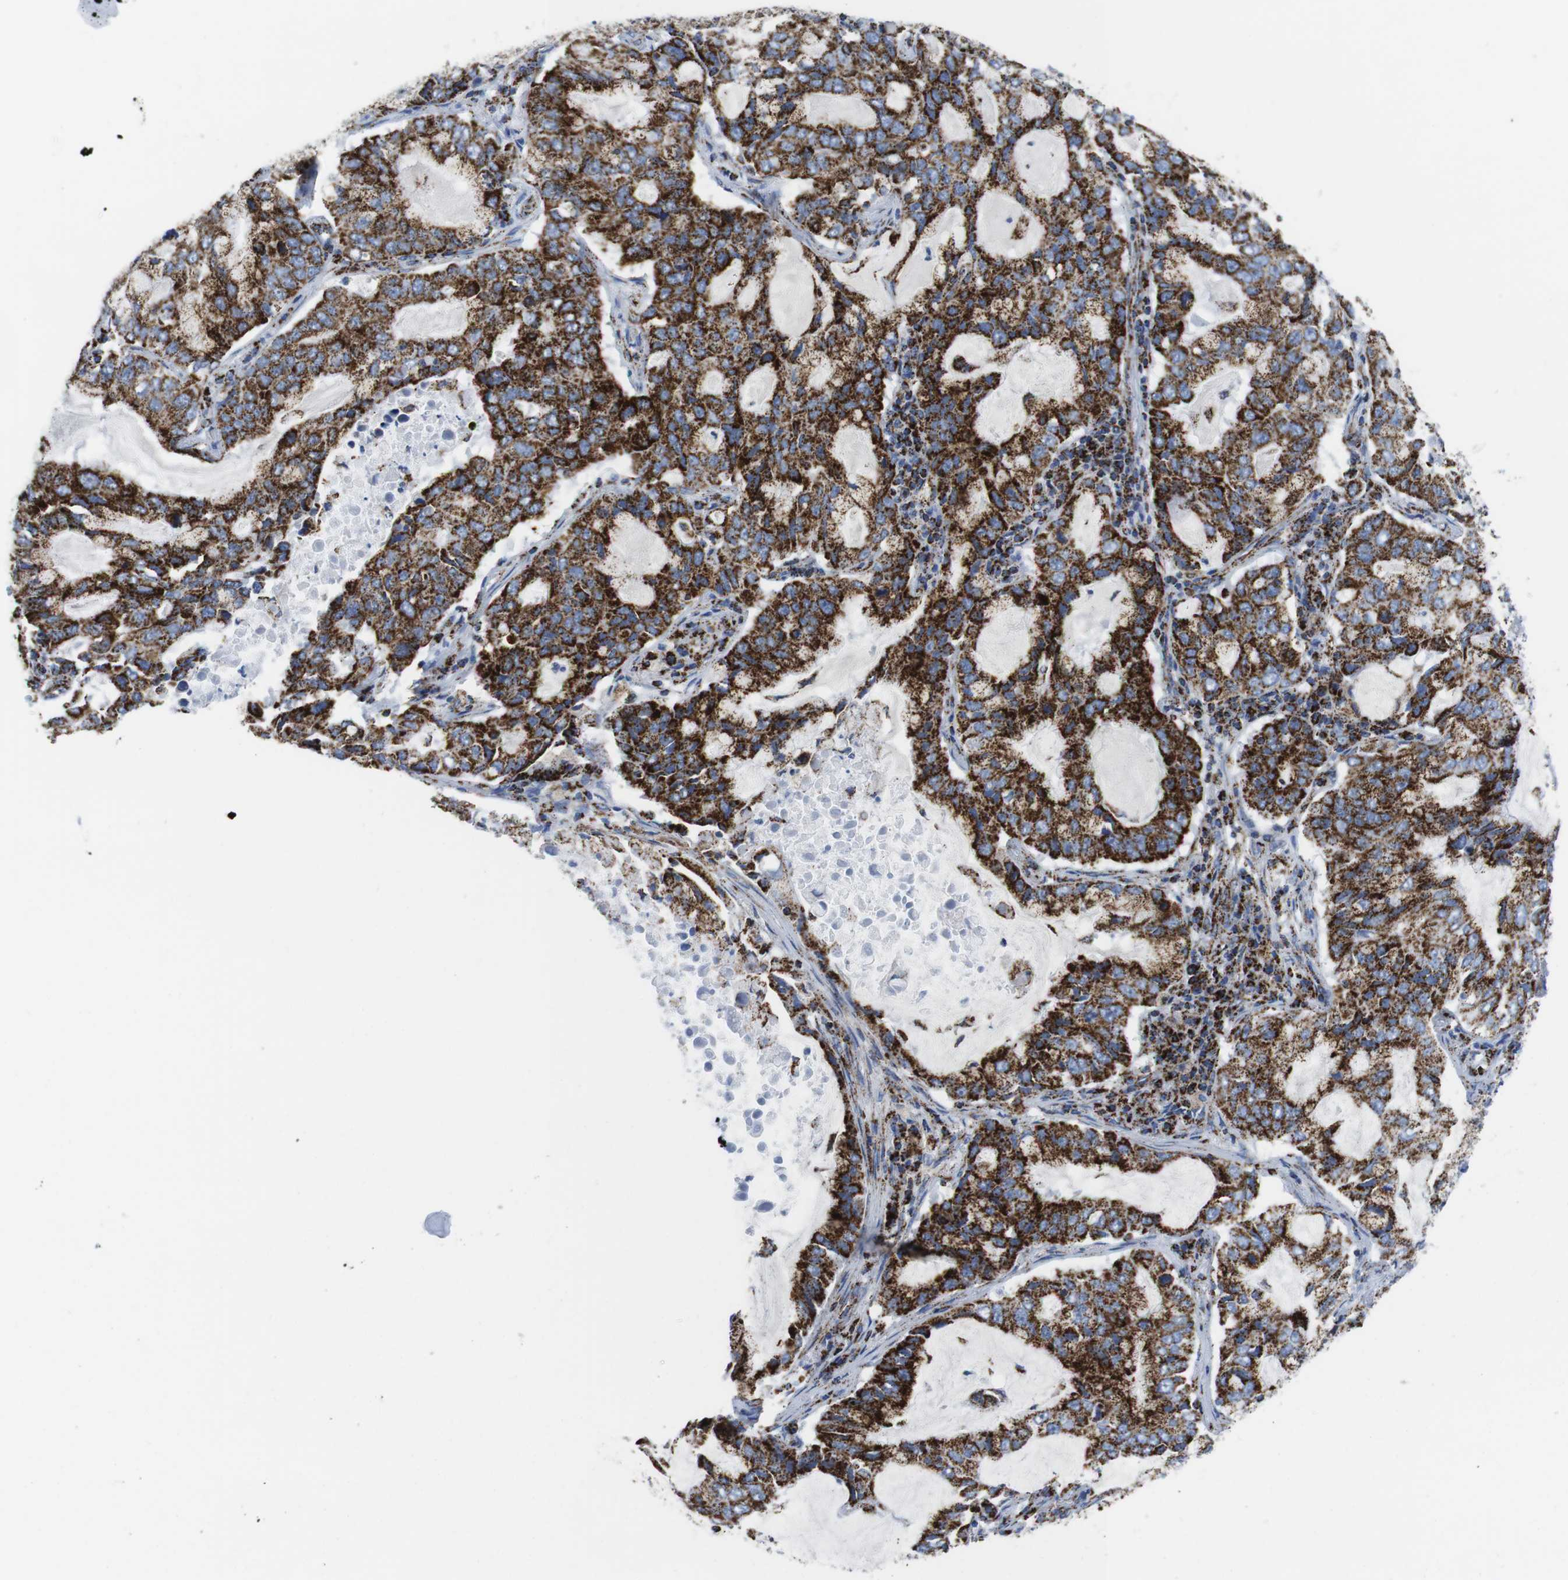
{"staining": {"intensity": "strong", "quantity": ">75%", "location": "cytoplasmic/membranous"}, "tissue": "lung cancer", "cell_type": "Tumor cells", "image_type": "cancer", "snomed": [{"axis": "morphology", "description": "Adenocarcinoma, NOS"}, {"axis": "topography", "description": "Lung"}], "caption": "Immunohistochemistry (IHC) (DAB) staining of lung cancer (adenocarcinoma) displays strong cytoplasmic/membranous protein expression in about >75% of tumor cells. Nuclei are stained in blue.", "gene": "ATP5PO", "patient": {"sex": "male", "age": 64}}